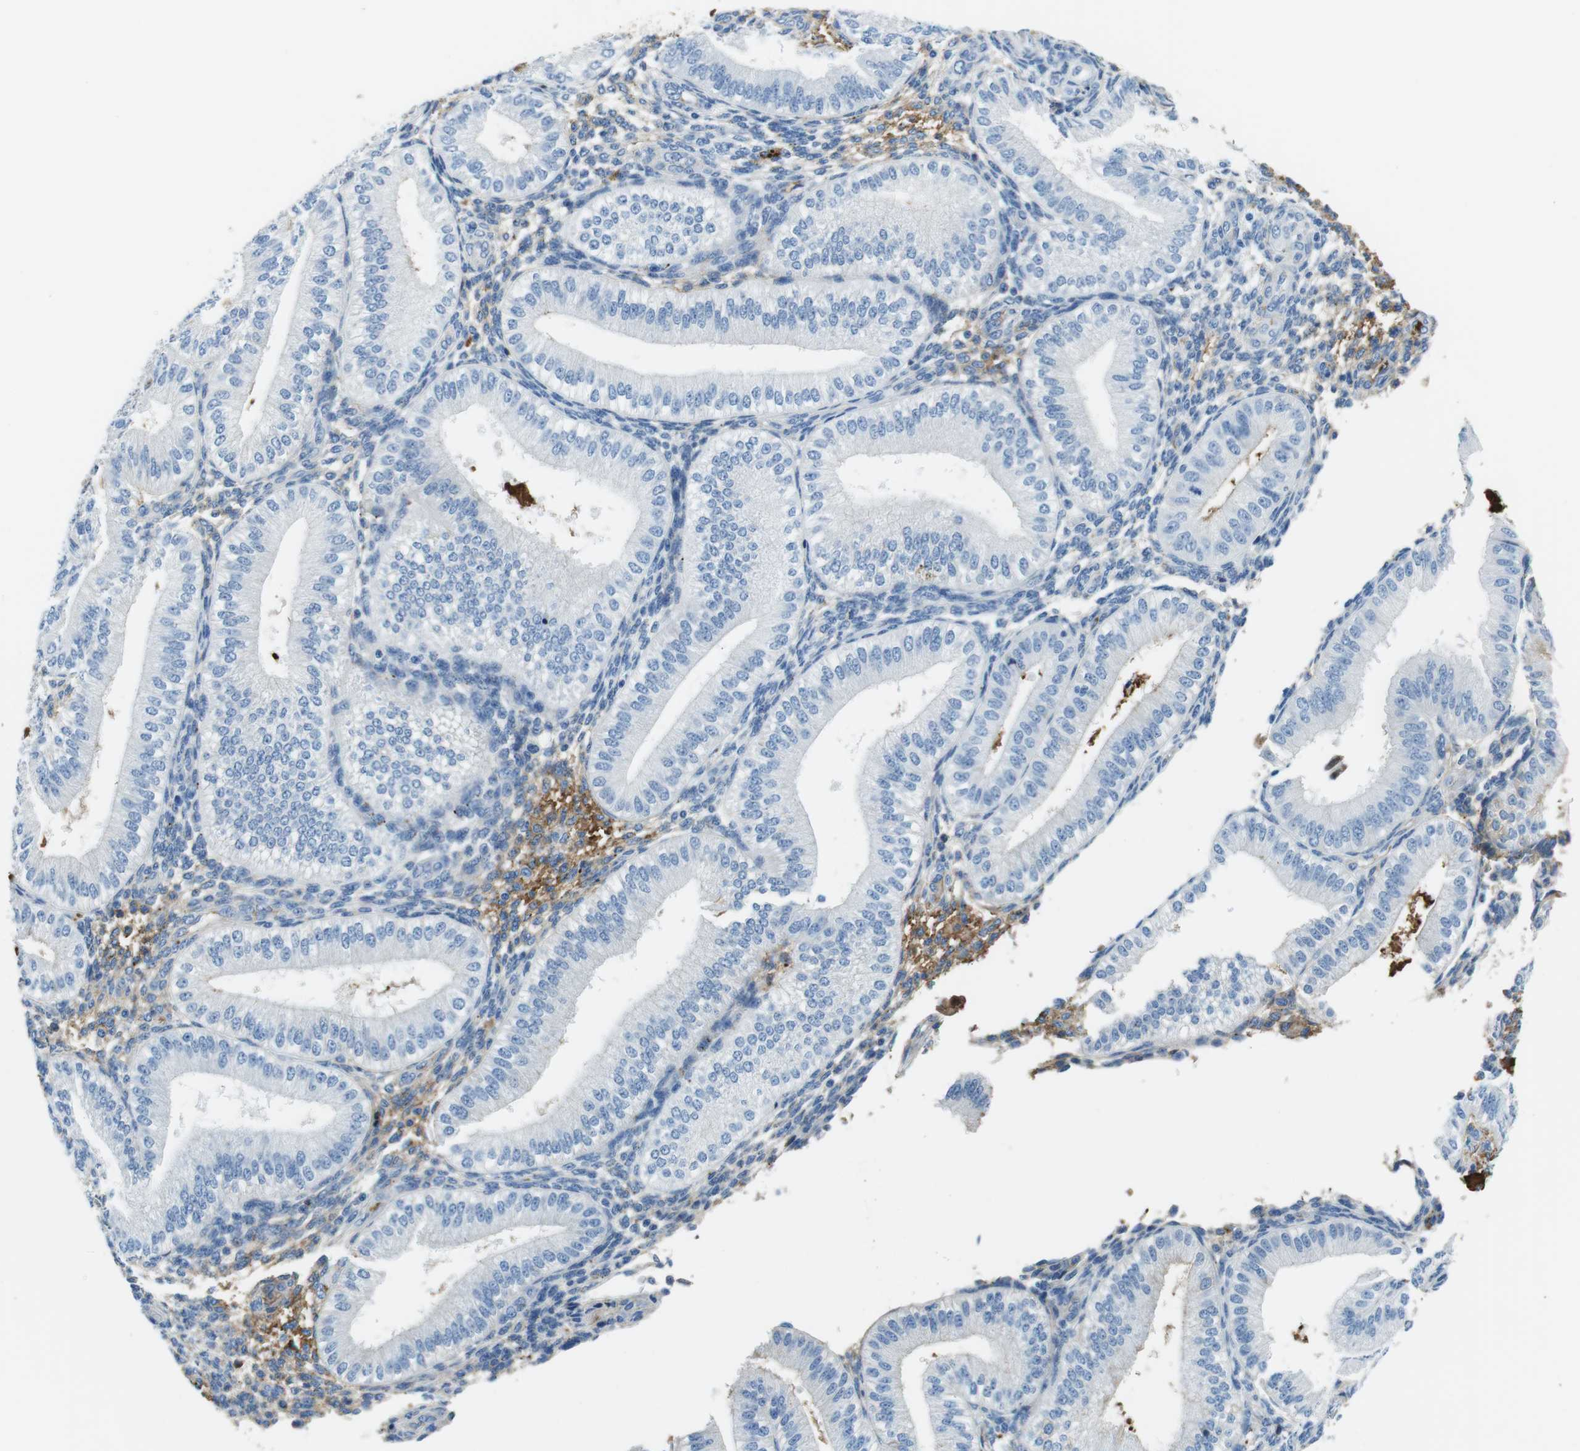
{"staining": {"intensity": "strong", "quantity": "25%-75%", "location": "cytoplasmic/membranous"}, "tissue": "endometrium", "cell_type": "Cells in endometrial stroma", "image_type": "normal", "snomed": [{"axis": "morphology", "description": "Normal tissue, NOS"}, {"axis": "topography", "description": "Endometrium"}], "caption": "Protein staining of benign endometrium reveals strong cytoplasmic/membranous positivity in approximately 25%-75% of cells in endometrial stroma.", "gene": "IGKC", "patient": {"sex": "female", "age": 39}}